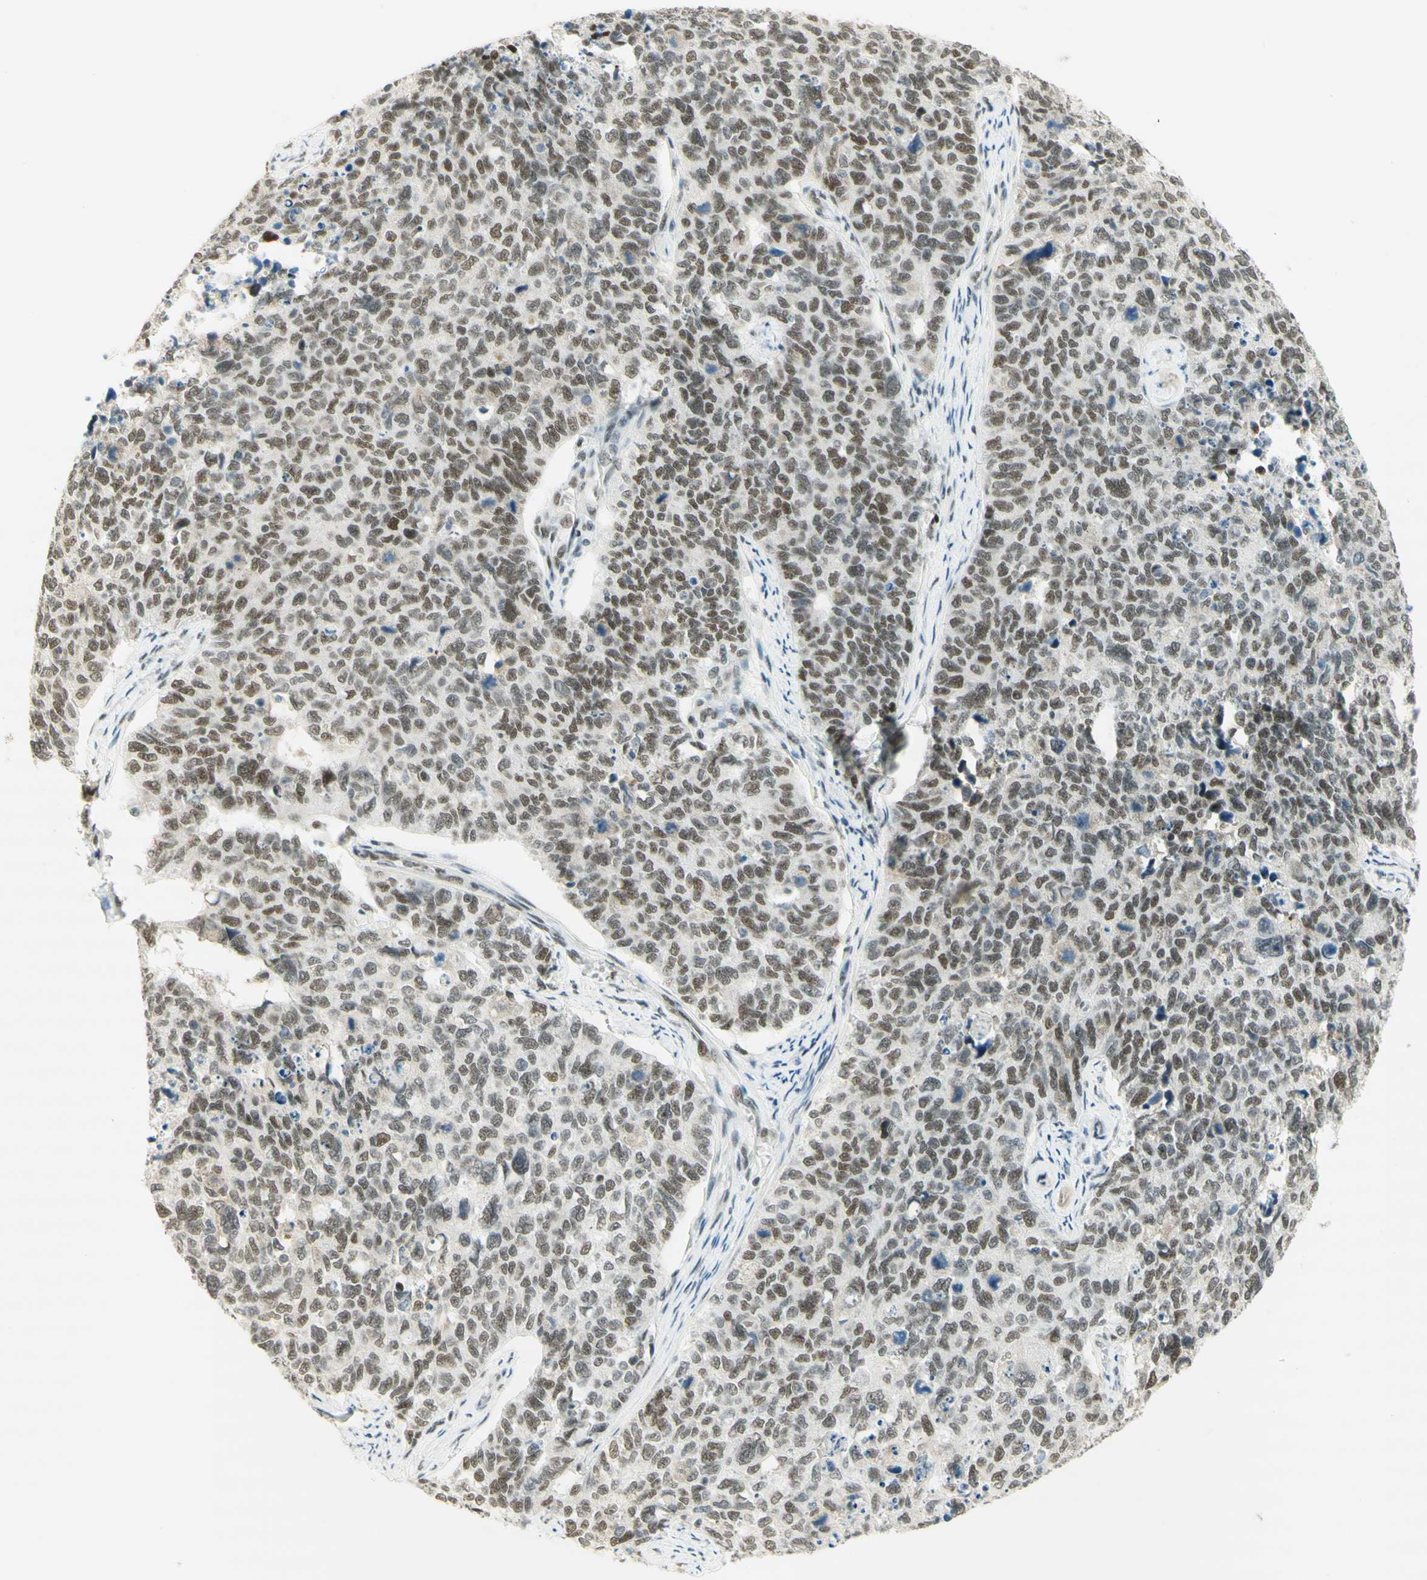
{"staining": {"intensity": "weak", "quantity": ">75%", "location": "nuclear"}, "tissue": "cervical cancer", "cell_type": "Tumor cells", "image_type": "cancer", "snomed": [{"axis": "morphology", "description": "Squamous cell carcinoma, NOS"}, {"axis": "topography", "description": "Cervix"}], "caption": "Immunohistochemical staining of cervical squamous cell carcinoma demonstrates low levels of weak nuclear protein expression in about >75% of tumor cells.", "gene": "PMS2", "patient": {"sex": "female", "age": 63}}